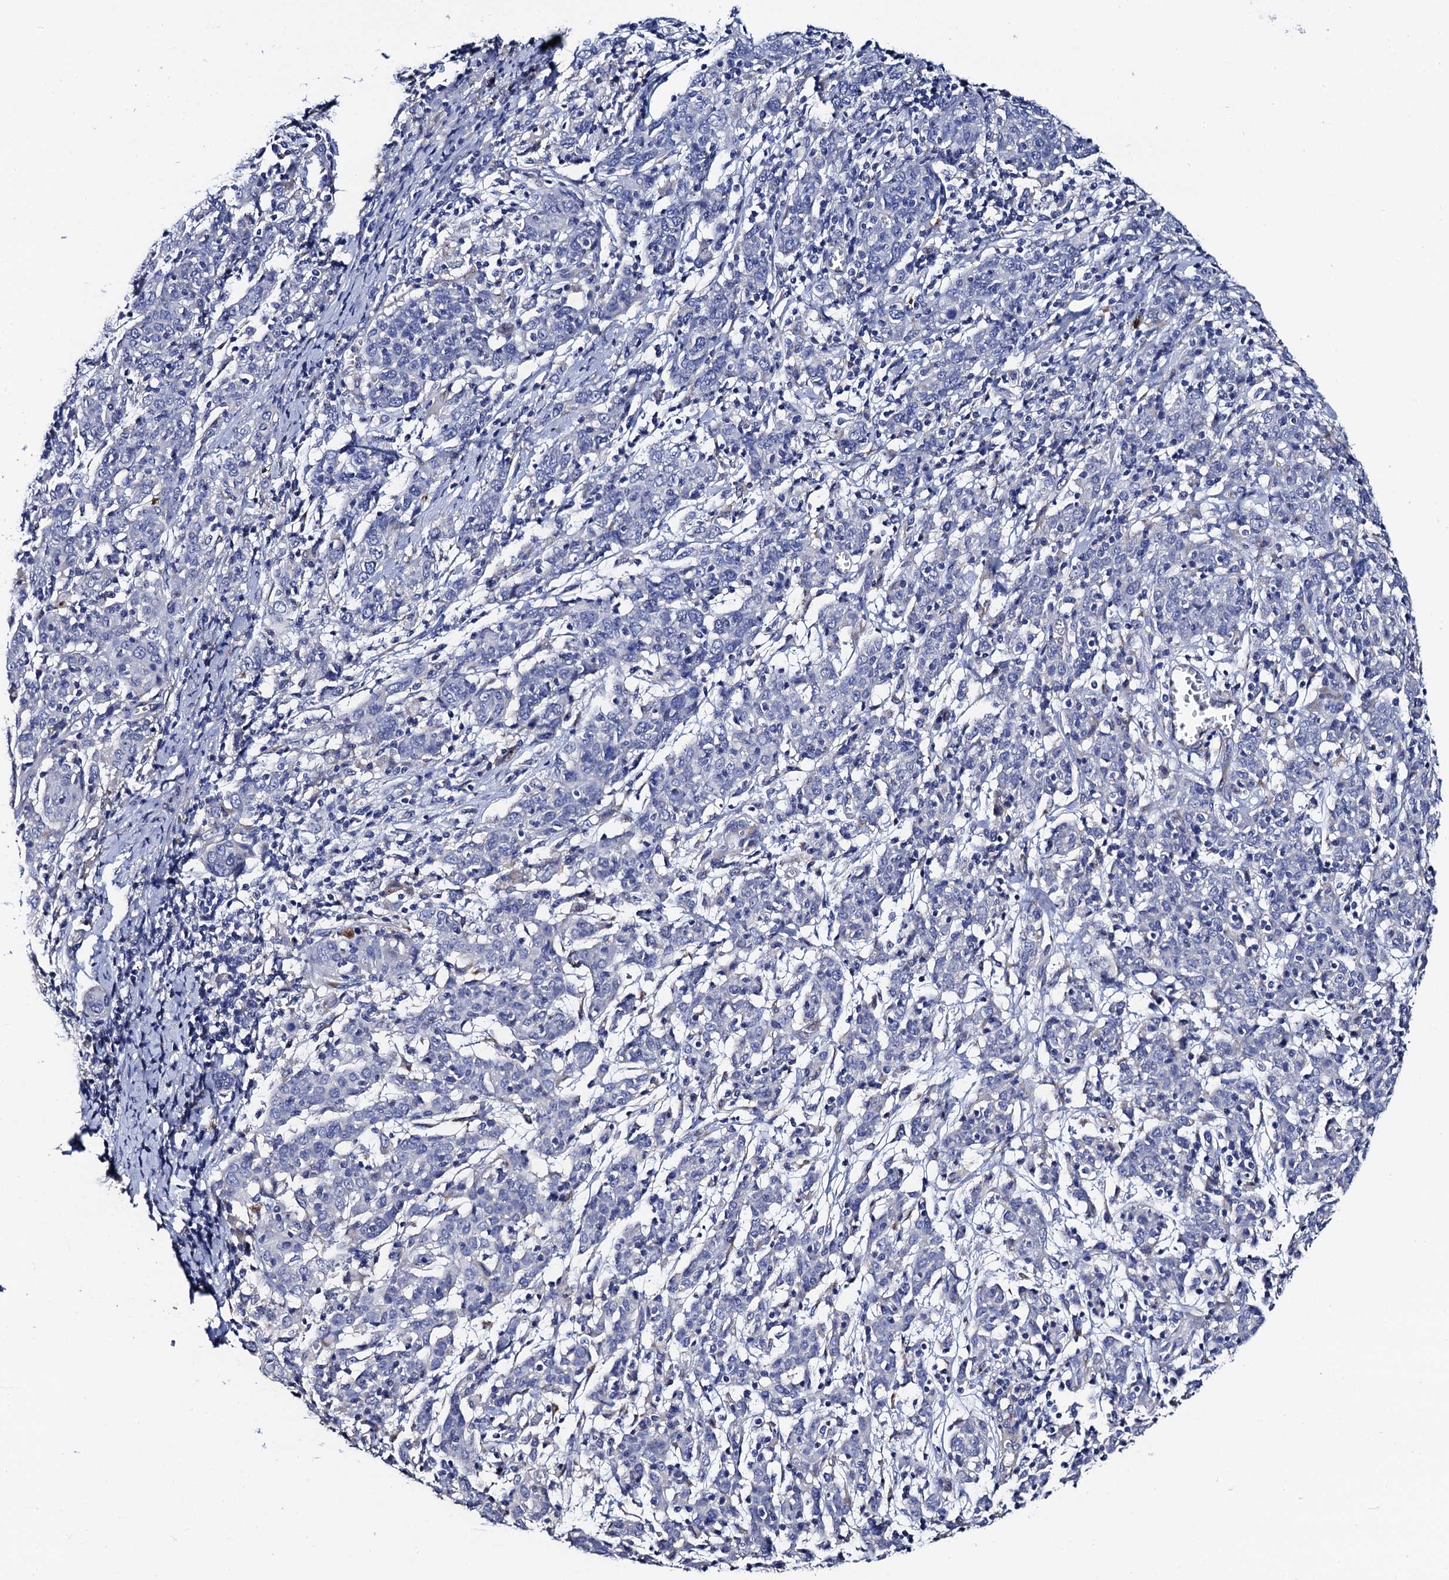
{"staining": {"intensity": "negative", "quantity": "none", "location": "none"}, "tissue": "cervical cancer", "cell_type": "Tumor cells", "image_type": "cancer", "snomed": [{"axis": "morphology", "description": "Squamous cell carcinoma, NOS"}, {"axis": "topography", "description": "Cervix"}], "caption": "Immunohistochemistry (IHC) of human cervical squamous cell carcinoma demonstrates no staining in tumor cells.", "gene": "FREM3", "patient": {"sex": "female", "age": 67}}